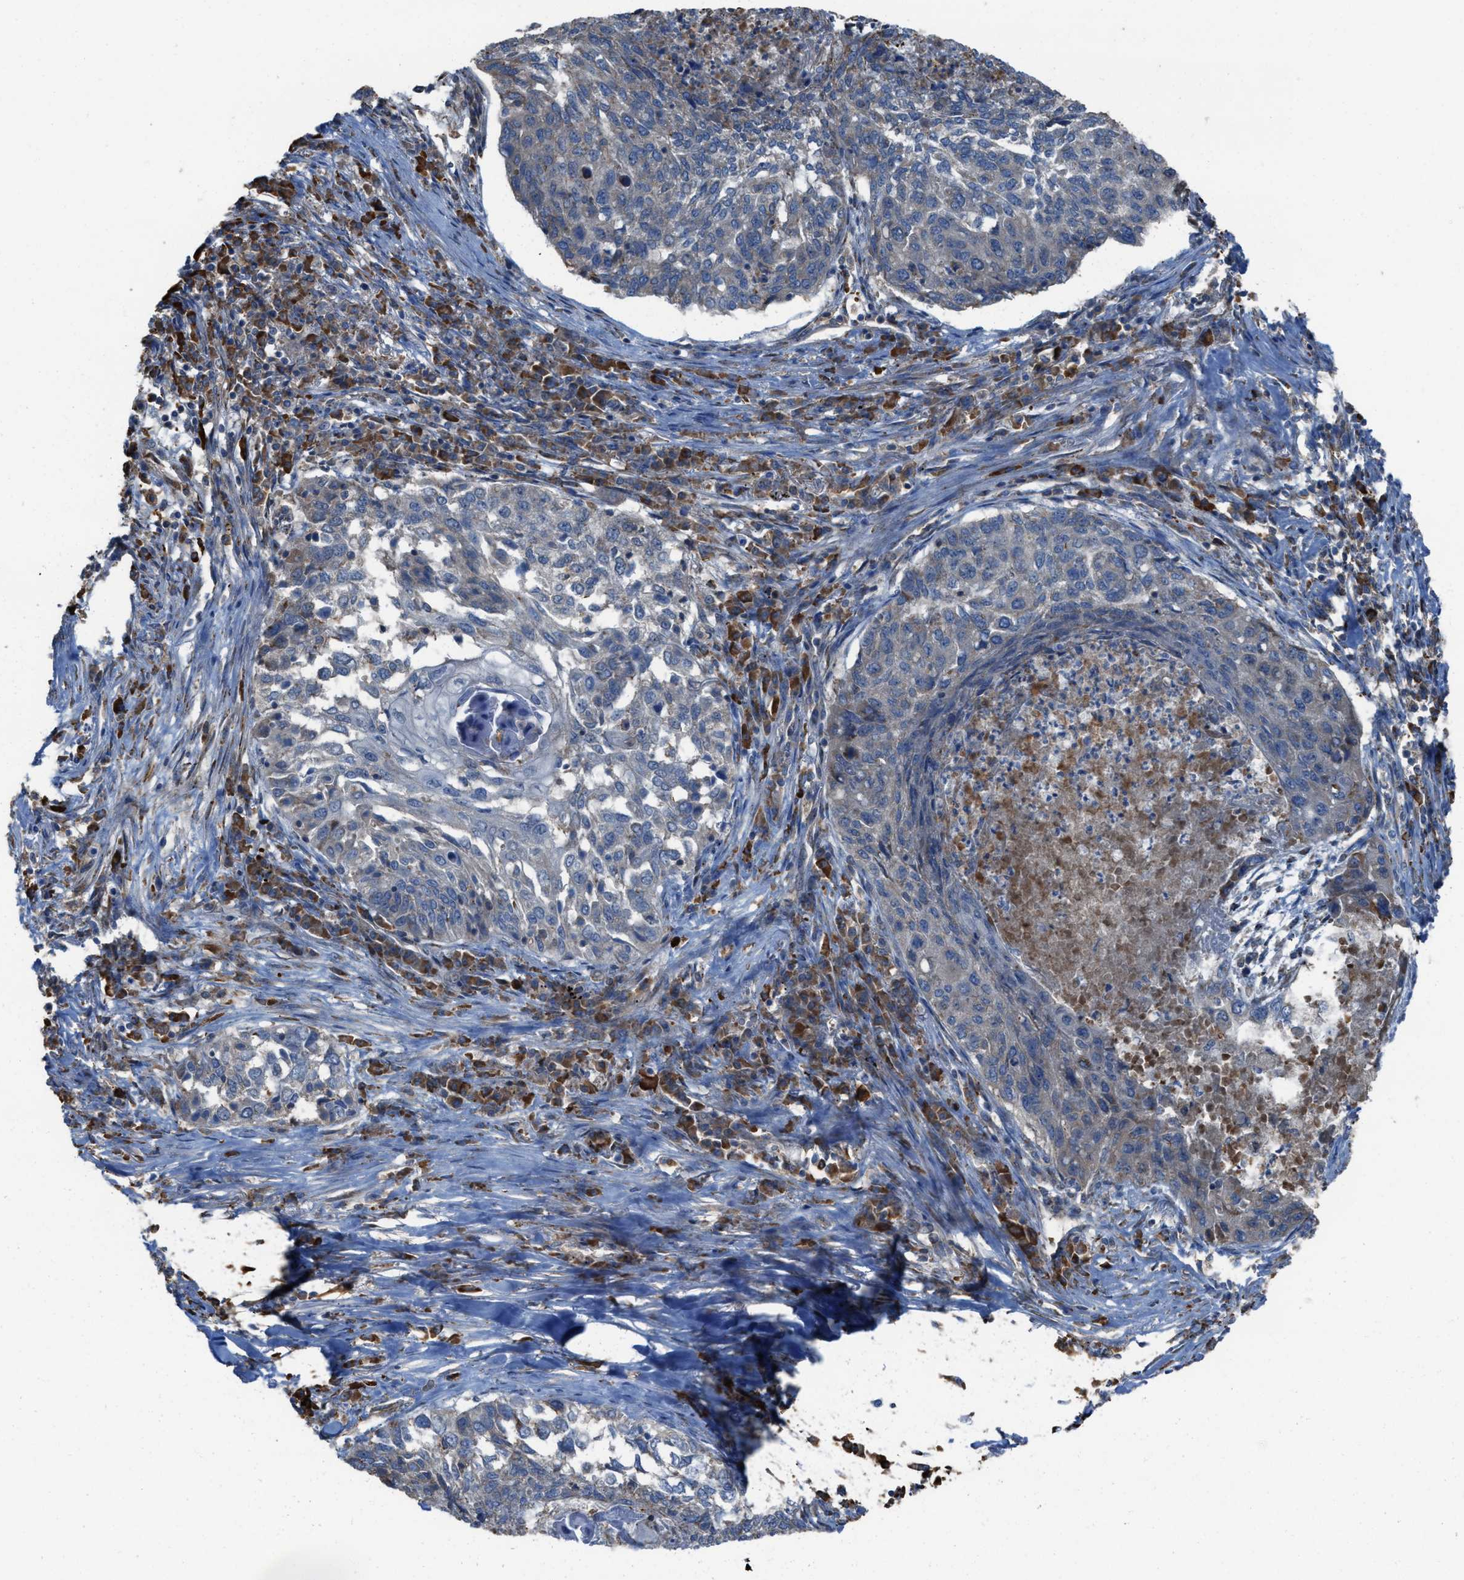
{"staining": {"intensity": "negative", "quantity": "none", "location": "none"}, "tissue": "lung cancer", "cell_type": "Tumor cells", "image_type": "cancer", "snomed": [{"axis": "morphology", "description": "Squamous cell carcinoma, NOS"}, {"axis": "topography", "description": "Lung"}], "caption": "This is an immunohistochemistry (IHC) photomicrograph of lung cancer. There is no staining in tumor cells.", "gene": "PLAA", "patient": {"sex": "female", "age": 63}}